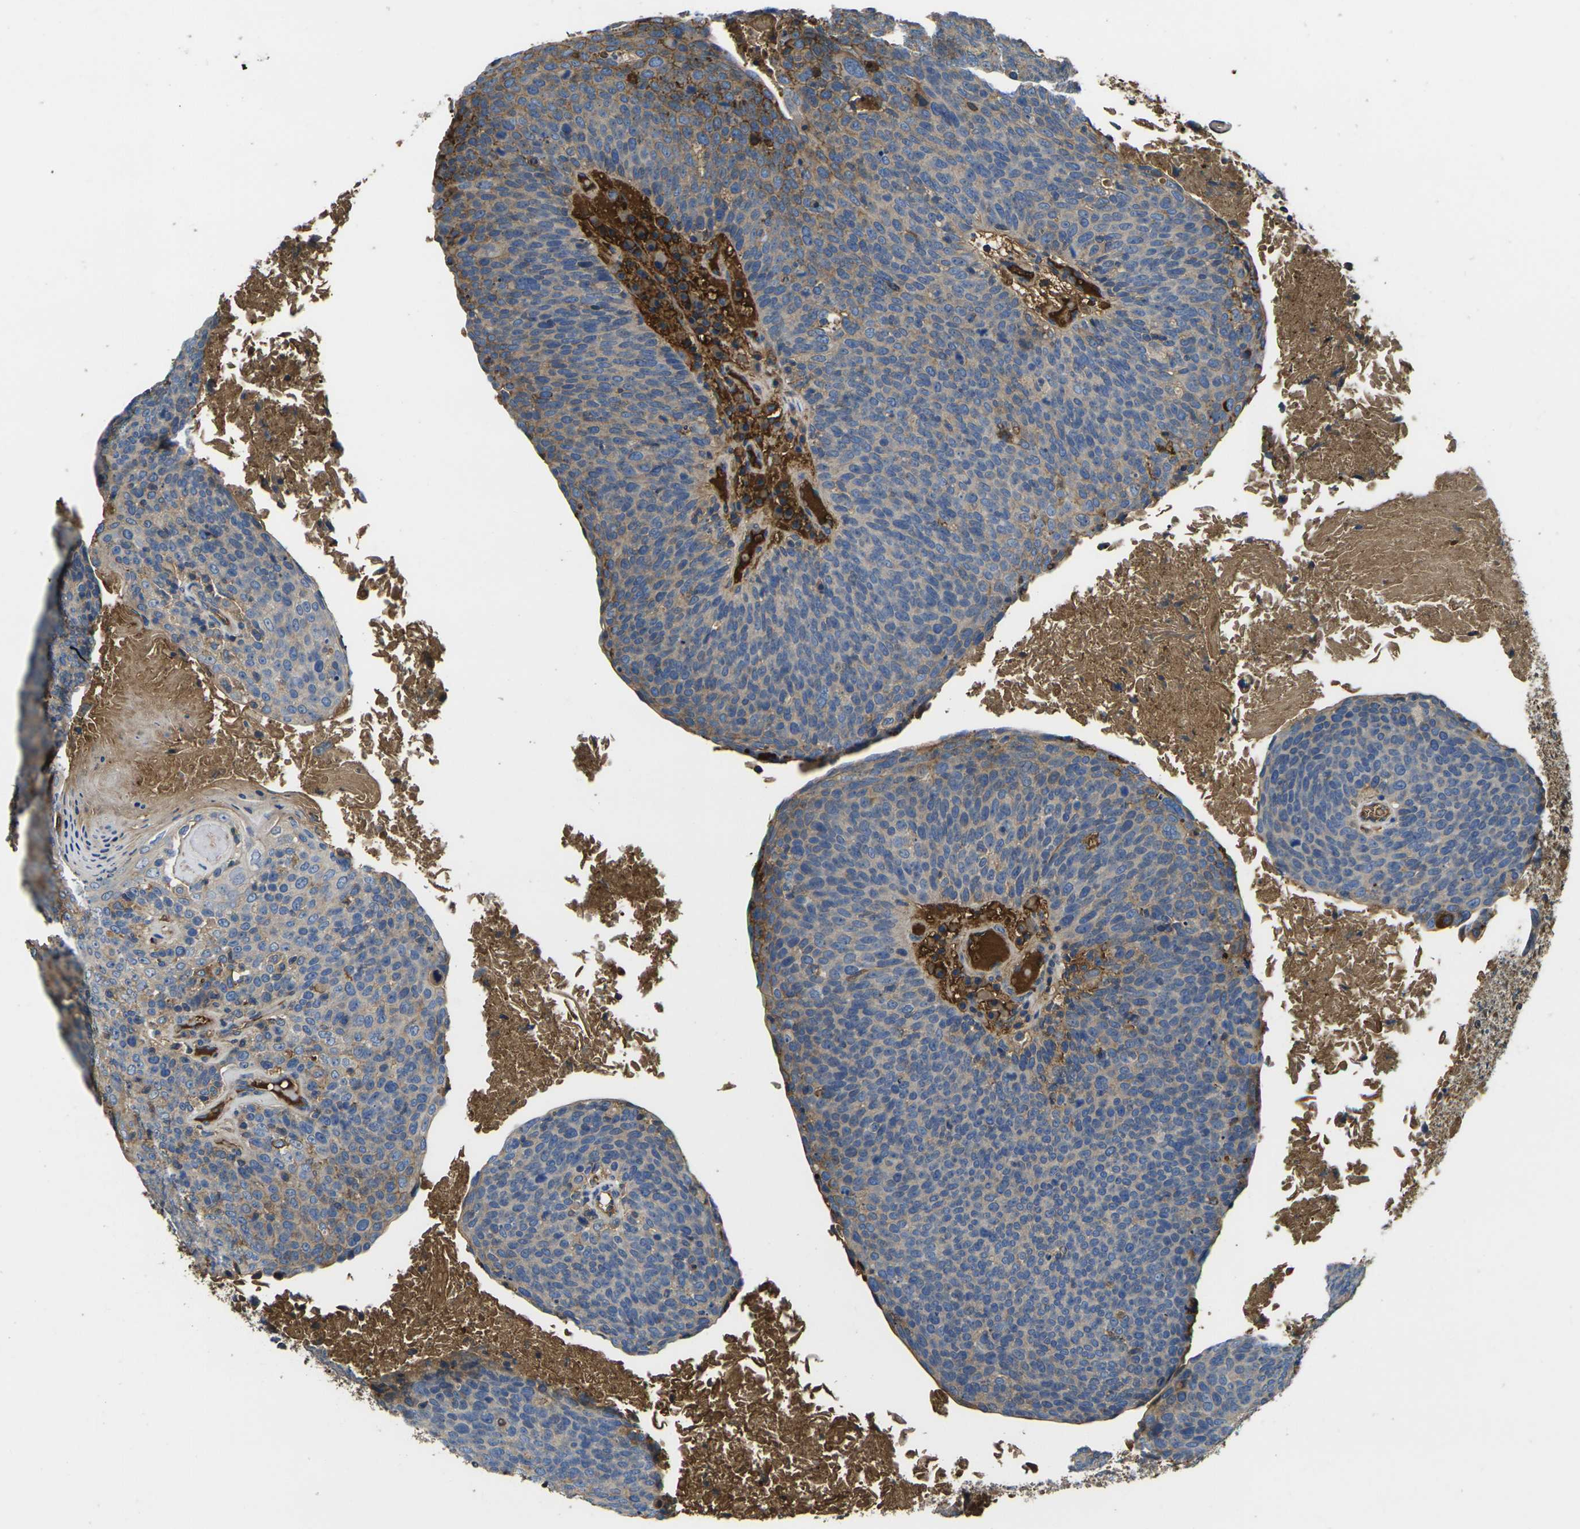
{"staining": {"intensity": "moderate", "quantity": "25%-75%", "location": "cytoplasmic/membranous"}, "tissue": "head and neck cancer", "cell_type": "Tumor cells", "image_type": "cancer", "snomed": [{"axis": "morphology", "description": "Squamous cell carcinoma, NOS"}, {"axis": "morphology", "description": "Squamous cell carcinoma, metastatic, NOS"}, {"axis": "topography", "description": "Lymph node"}, {"axis": "topography", "description": "Head-Neck"}], "caption": "Protein staining displays moderate cytoplasmic/membranous expression in approximately 25%-75% of tumor cells in head and neck squamous cell carcinoma.", "gene": "HSPG2", "patient": {"sex": "male", "age": 62}}